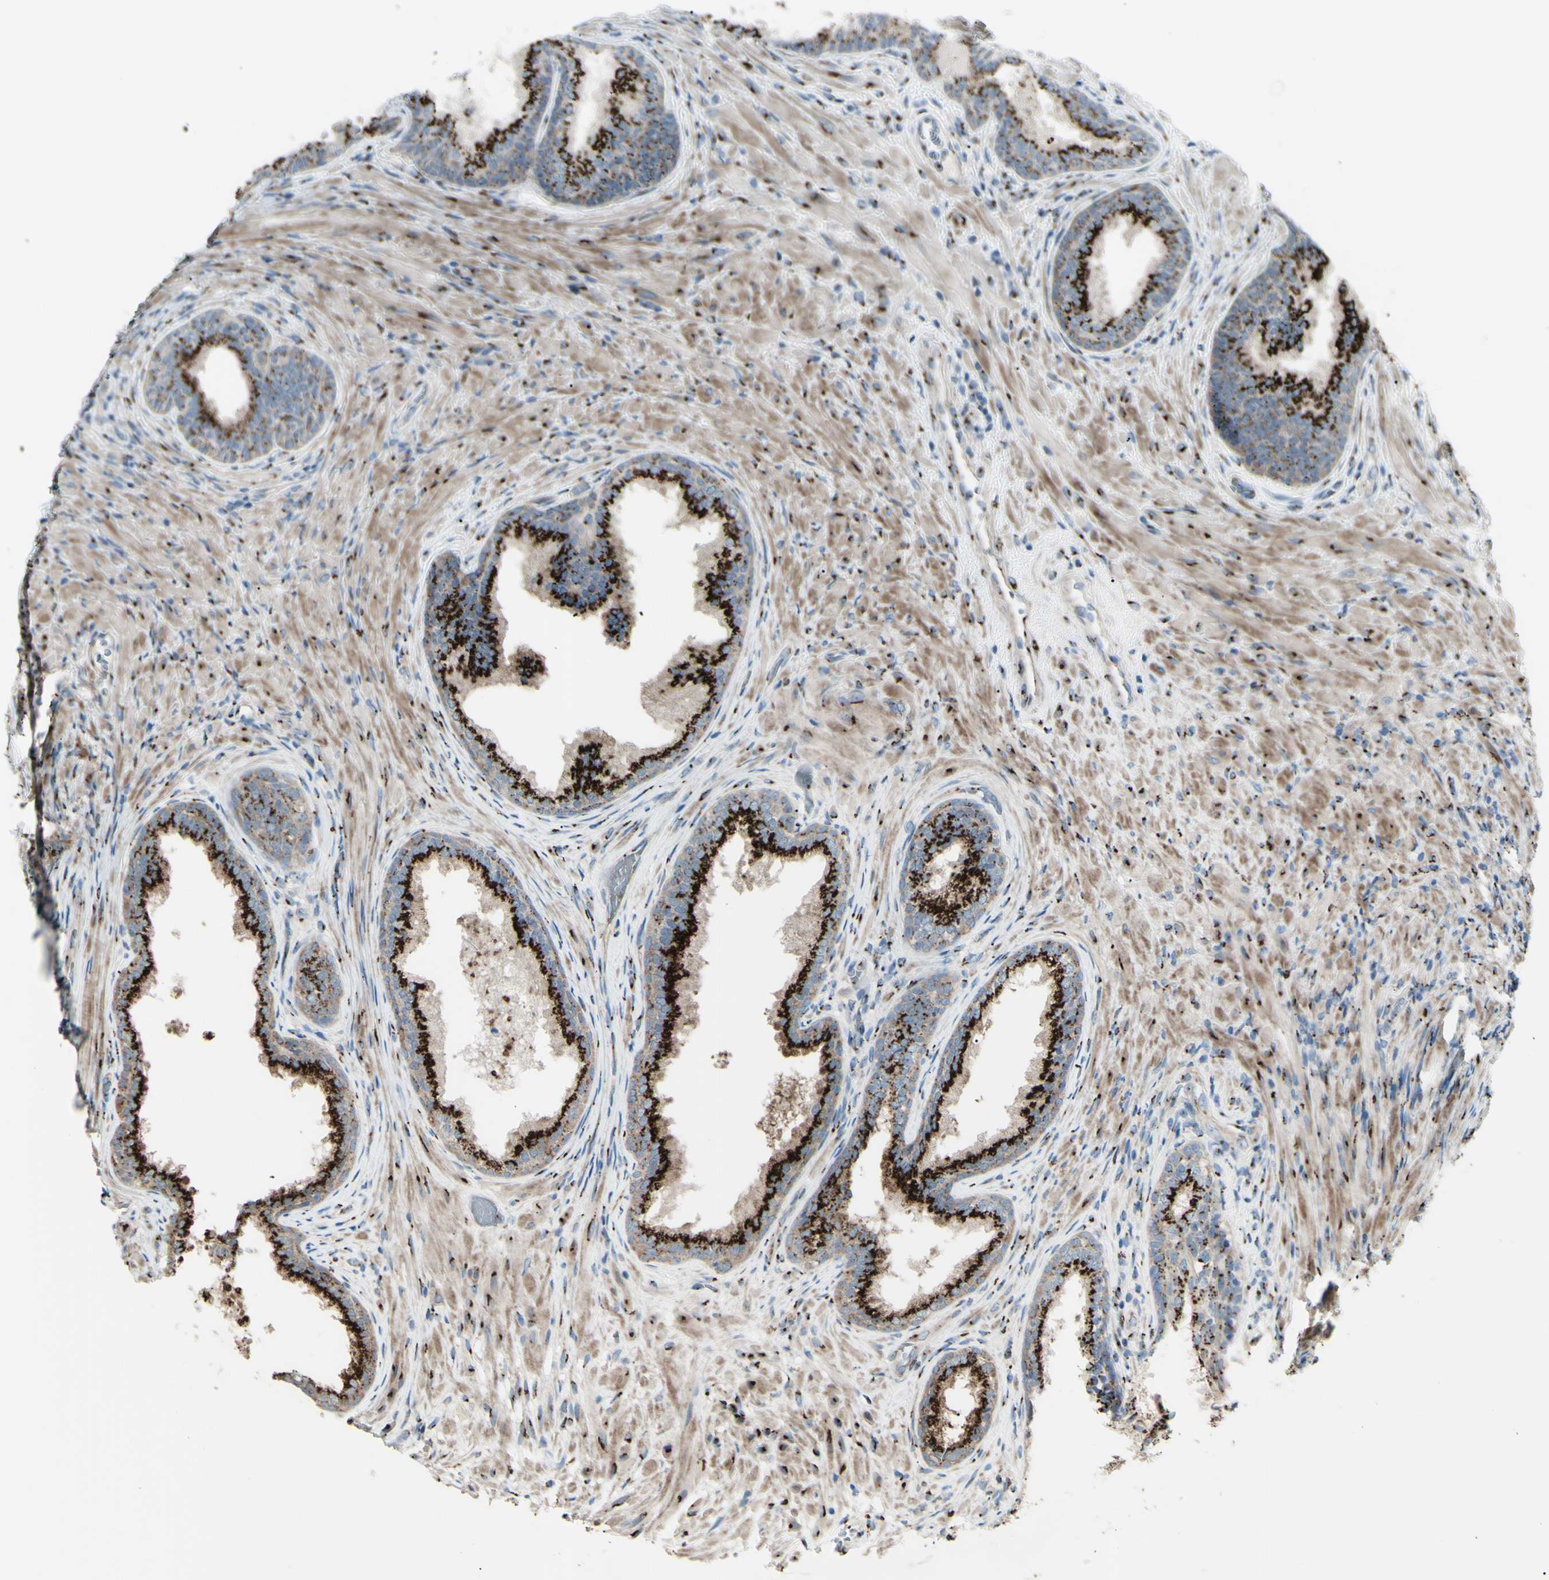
{"staining": {"intensity": "strong", "quantity": ">75%", "location": "cytoplasmic/membranous"}, "tissue": "prostate", "cell_type": "Glandular cells", "image_type": "normal", "snomed": [{"axis": "morphology", "description": "Normal tissue, NOS"}, {"axis": "topography", "description": "Prostate"}], "caption": "Immunohistochemistry micrograph of unremarkable prostate: human prostate stained using immunohistochemistry (IHC) demonstrates high levels of strong protein expression localized specifically in the cytoplasmic/membranous of glandular cells, appearing as a cytoplasmic/membranous brown color.", "gene": "BPNT2", "patient": {"sex": "male", "age": 76}}